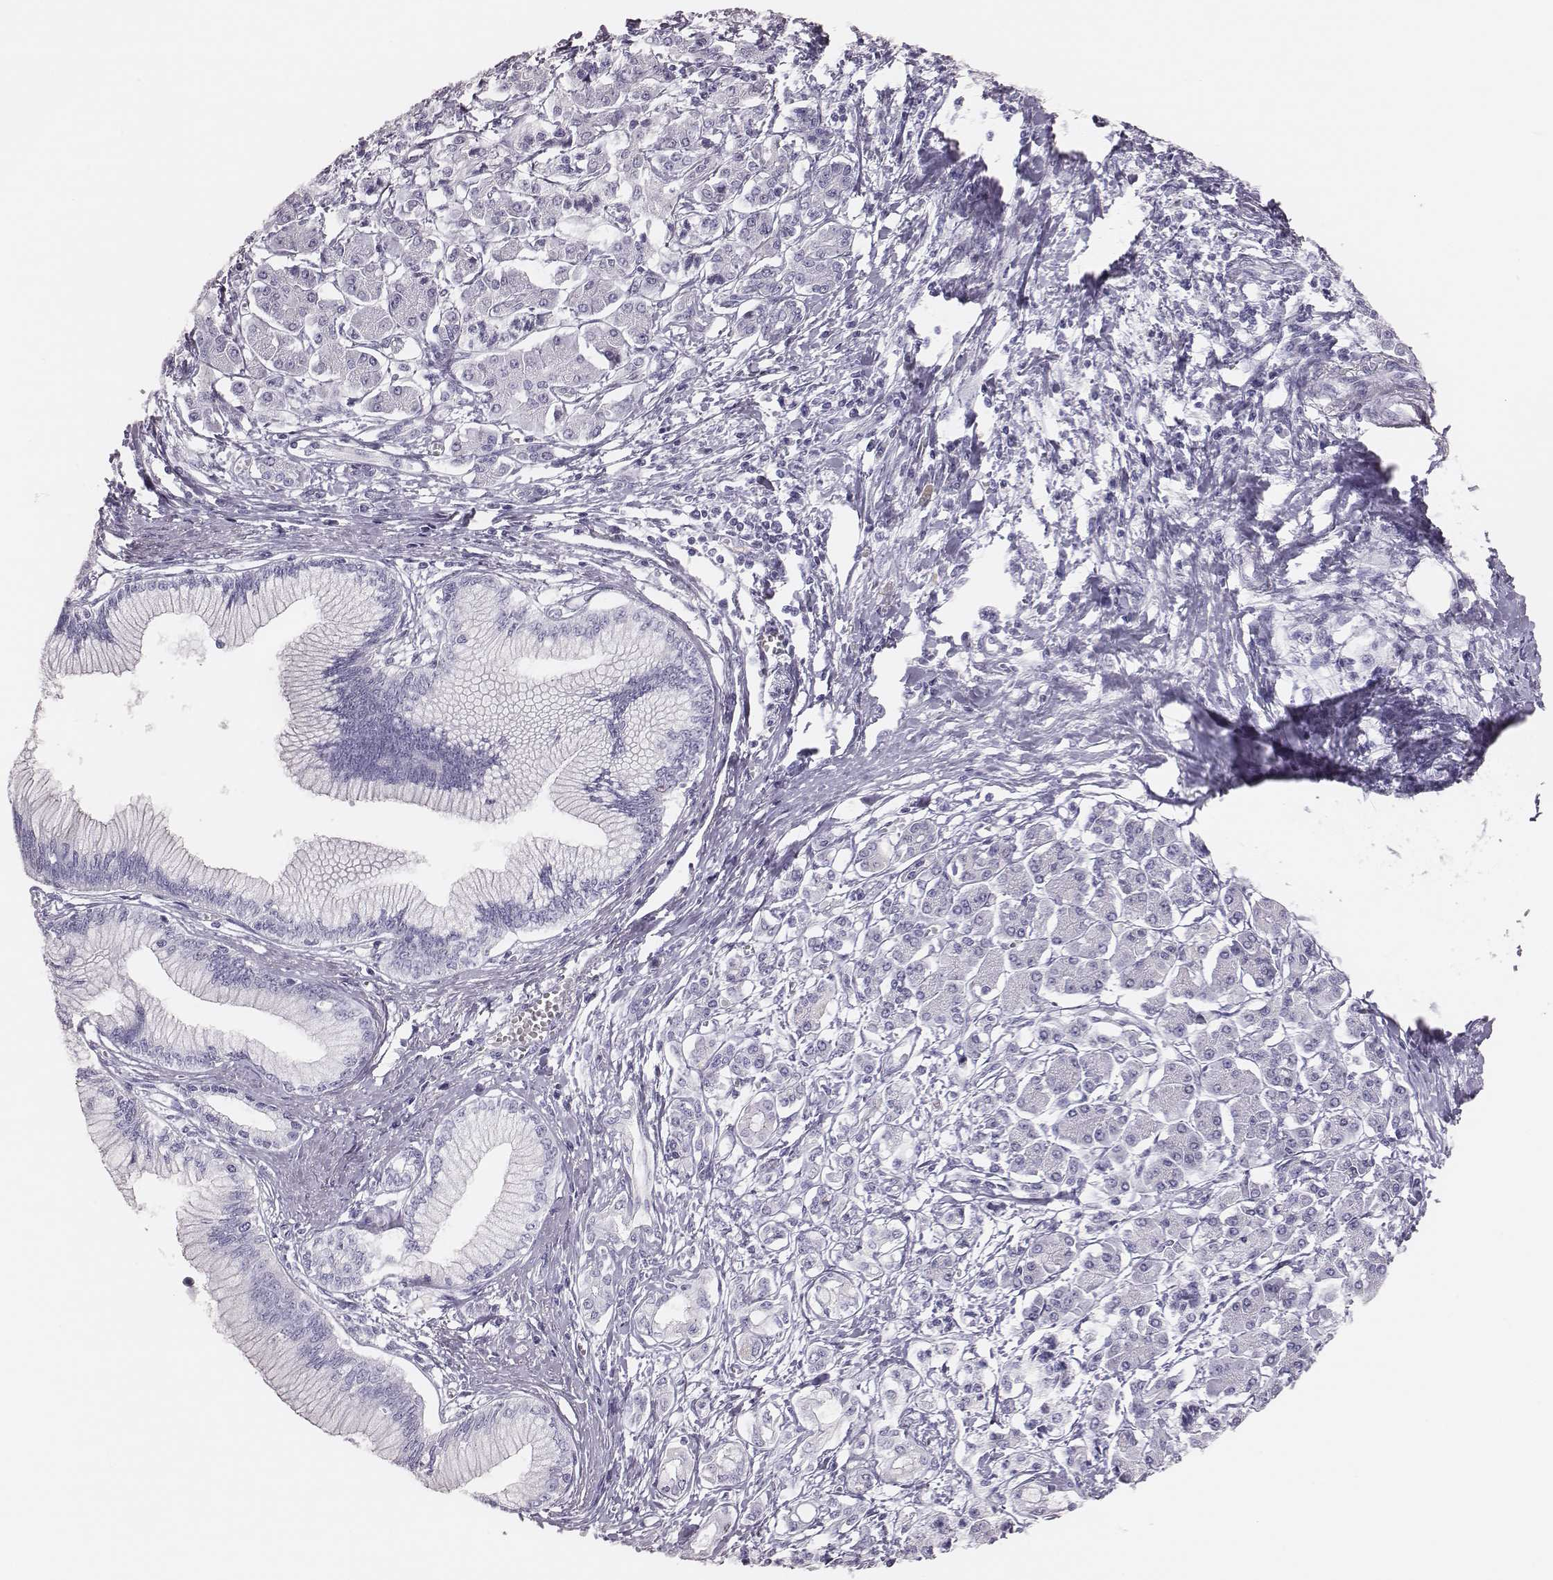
{"staining": {"intensity": "negative", "quantity": "none", "location": "none"}, "tissue": "pancreatic cancer", "cell_type": "Tumor cells", "image_type": "cancer", "snomed": [{"axis": "morphology", "description": "Adenocarcinoma, NOS"}, {"axis": "topography", "description": "Pancreas"}], "caption": "Immunohistochemistry (IHC) photomicrograph of neoplastic tissue: adenocarcinoma (pancreatic) stained with DAB demonstrates no significant protein expression in tumor cells. (Immunohistochemistry, brightfield microscopy, high magnification).", "gene": "H1-6", "patient": {"sex": "female", "age": 68}}